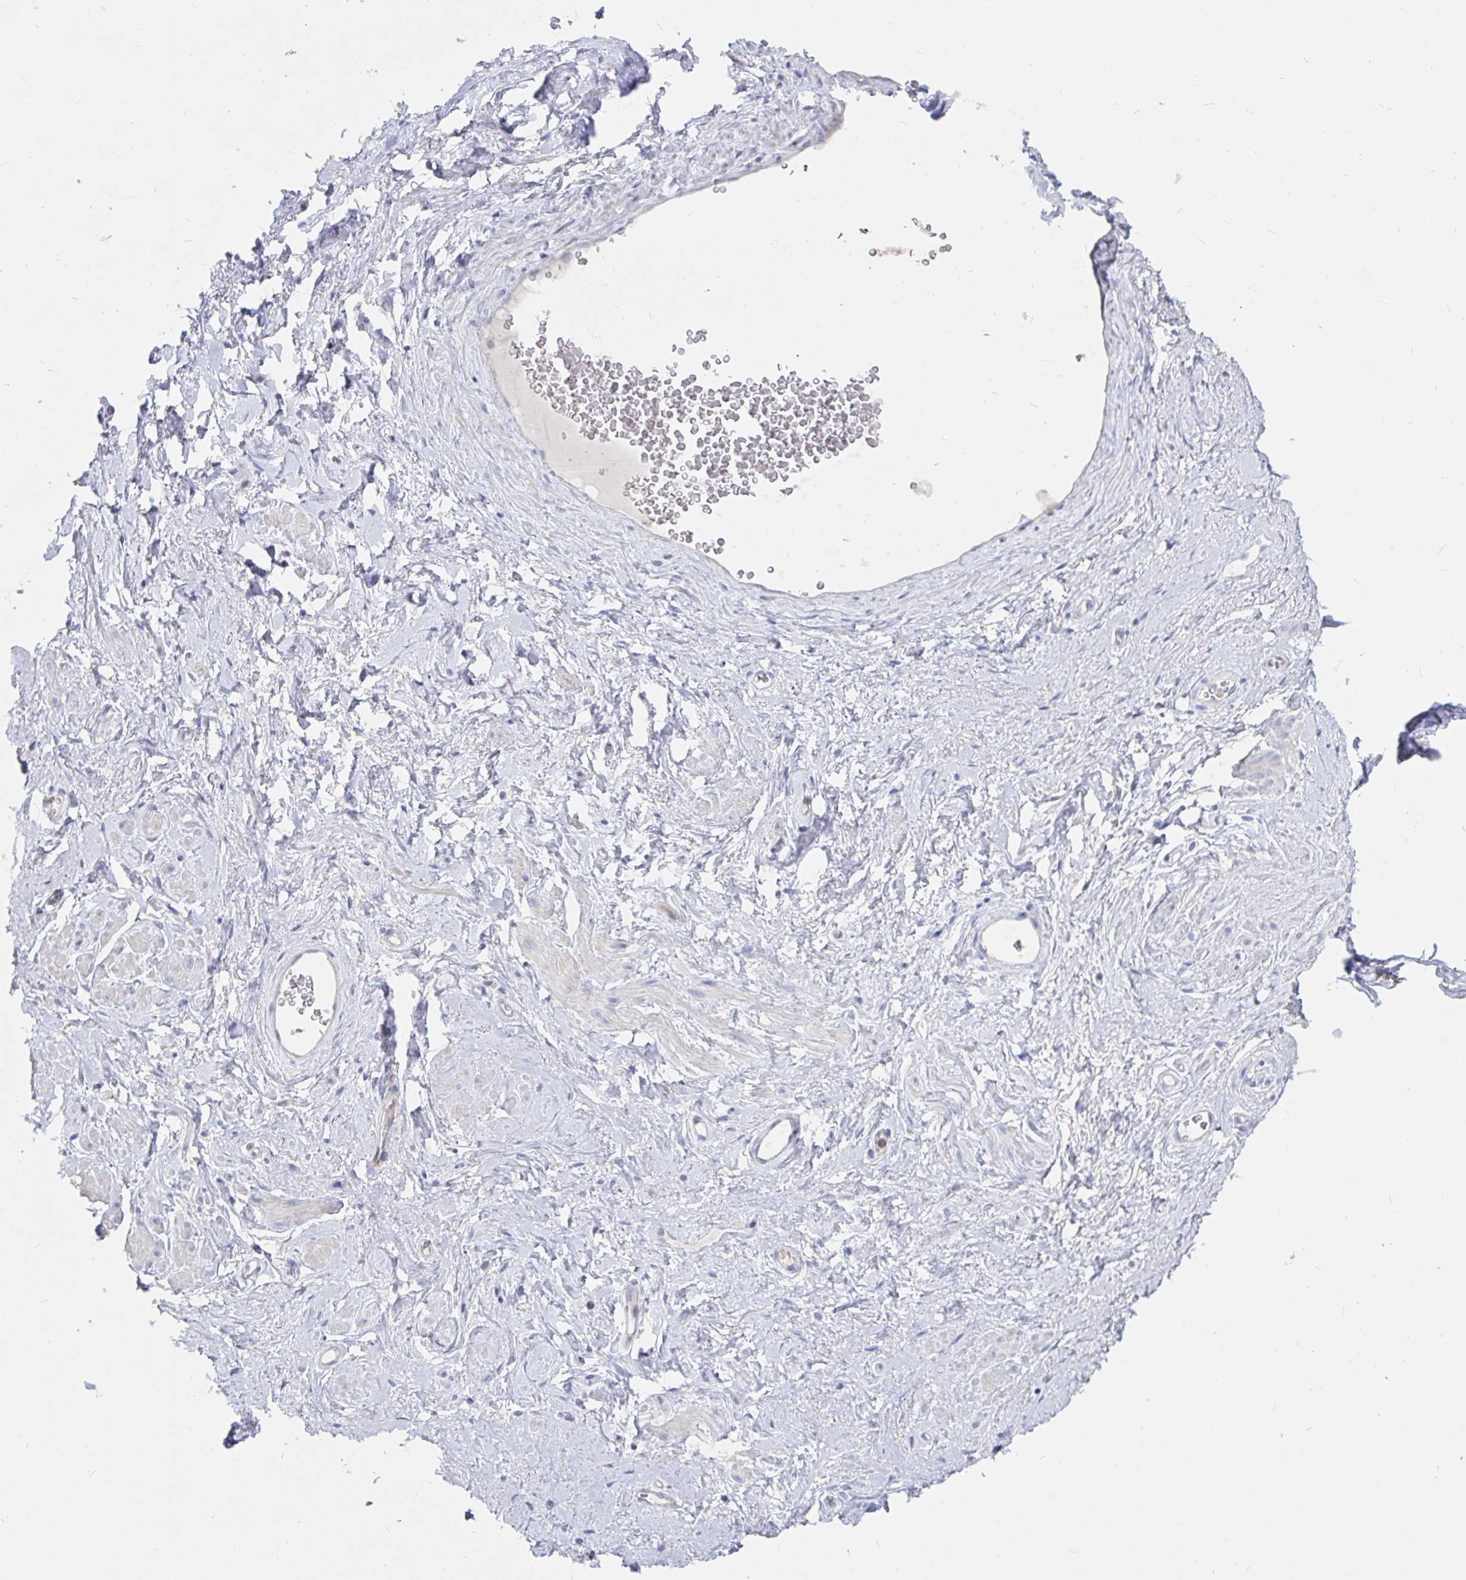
{"staining": {"intensity": "negative", "quantity": "none", "location": "none"}, "tissue": "adipose tissue", "cell_type": "Adipocytes", "image_type": "normal", "snomed": [{"axis": "morphology", "description": "Normal tissue, NOS"}, {"axis": "topography", "description": "Vagina"}, {"axis": "topography", "description": "Peripheral nerve tissue"}], "caption": "Adipocytes are negative for protein expression in unremarkable human adipose tissue. (DAB (3,3'-diaminobenzidine) immunohistochemistry (IHC) with hematoxylin counter stain).", "gene": "KCTD19", "patient": {"sex": "female", "age": 71}}